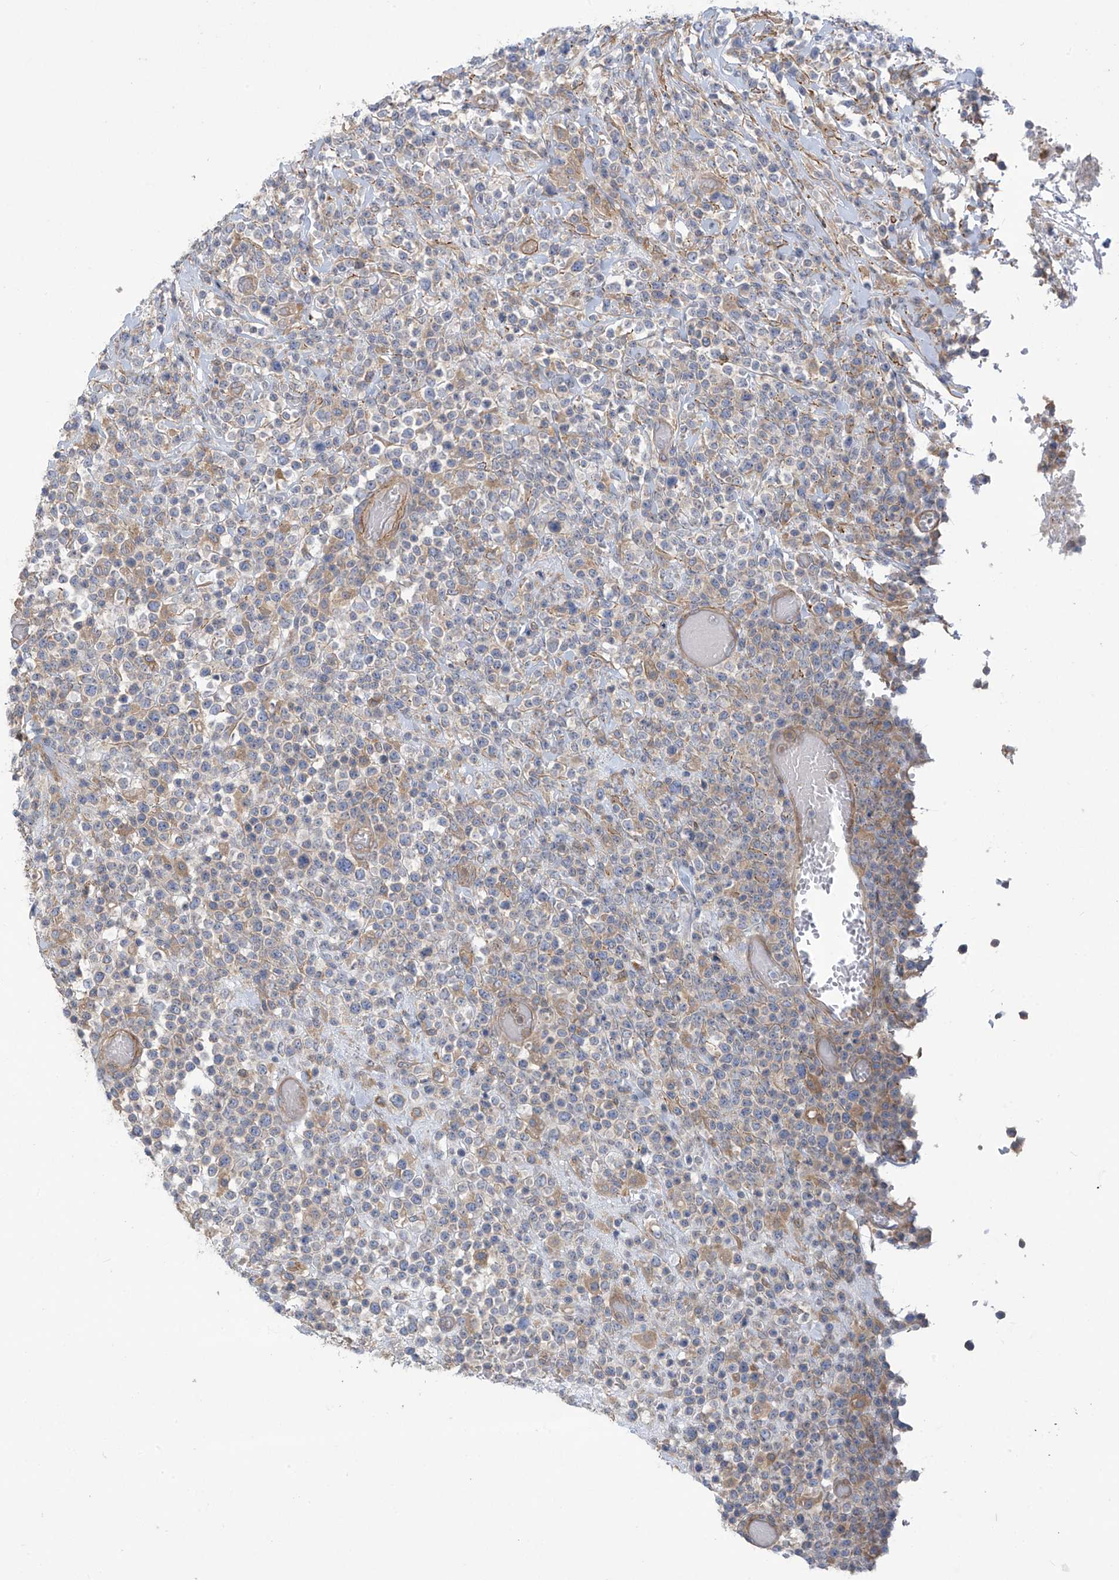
{"staining": {"intensity": "weak", "quantity": "25%-75%", "location": "cytoplasmic/membranous"}, "tissue": "lymphoma", "cell_type": "Tumor cells", "image_type": "cancer", "snomed": [{"axis": "morphology", "description": "Malignant lymphoma, non-Hodgkin's type, High grade"}, {"axis": "topography", "description": "Colon"}], "caption": "The image shows staining of high-grade malignant lymphoma, non-Hodgkin's type, revealing weak cytoplasmic/membranous protein staining (brown color) within tumor cells.", "gene": "ADI1", "patient": {"sex": "female", "age": 53}}